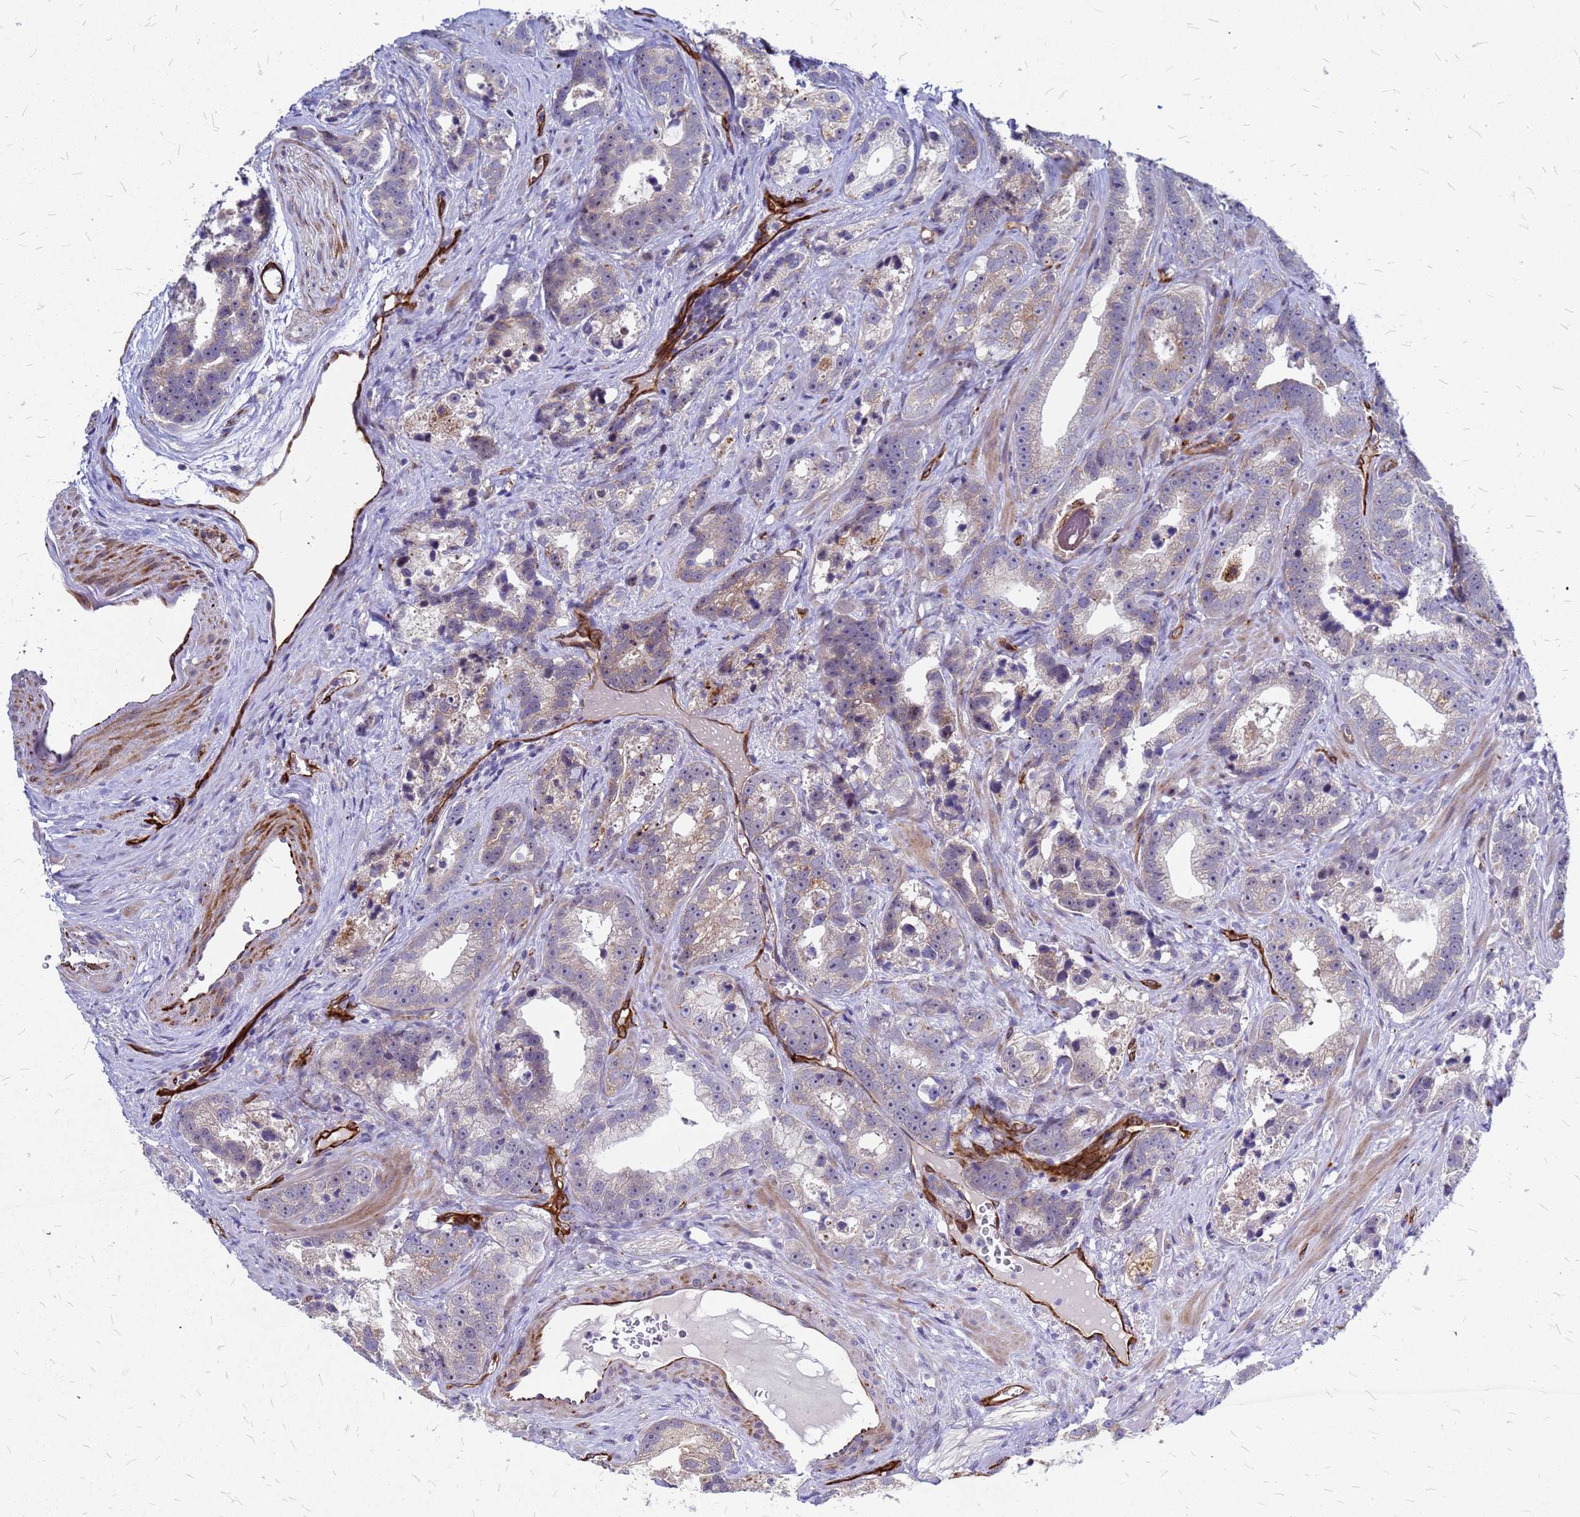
{"staining": {"intensity": "weak", "quantity": "<25%", "location": "cytoplasmic/membranous"}, "tissue": "prostate cancer", "cell_type": "Tumor cells", "image_type": "cancer", "snomed": [{"axis": "morphology", "description": "Adenocarcinoma, High grade"}, {"axis": "topography", "description": "Prostate"}], "caption": "Histopathology image shows no protein expression in tumor cells of prostate cancer (high-grade adenocarcinoma) tissue. Nuclei are stained in blue.", "gene": "NOSTRIN", "patient": {"sex": "male", "age": 62}}